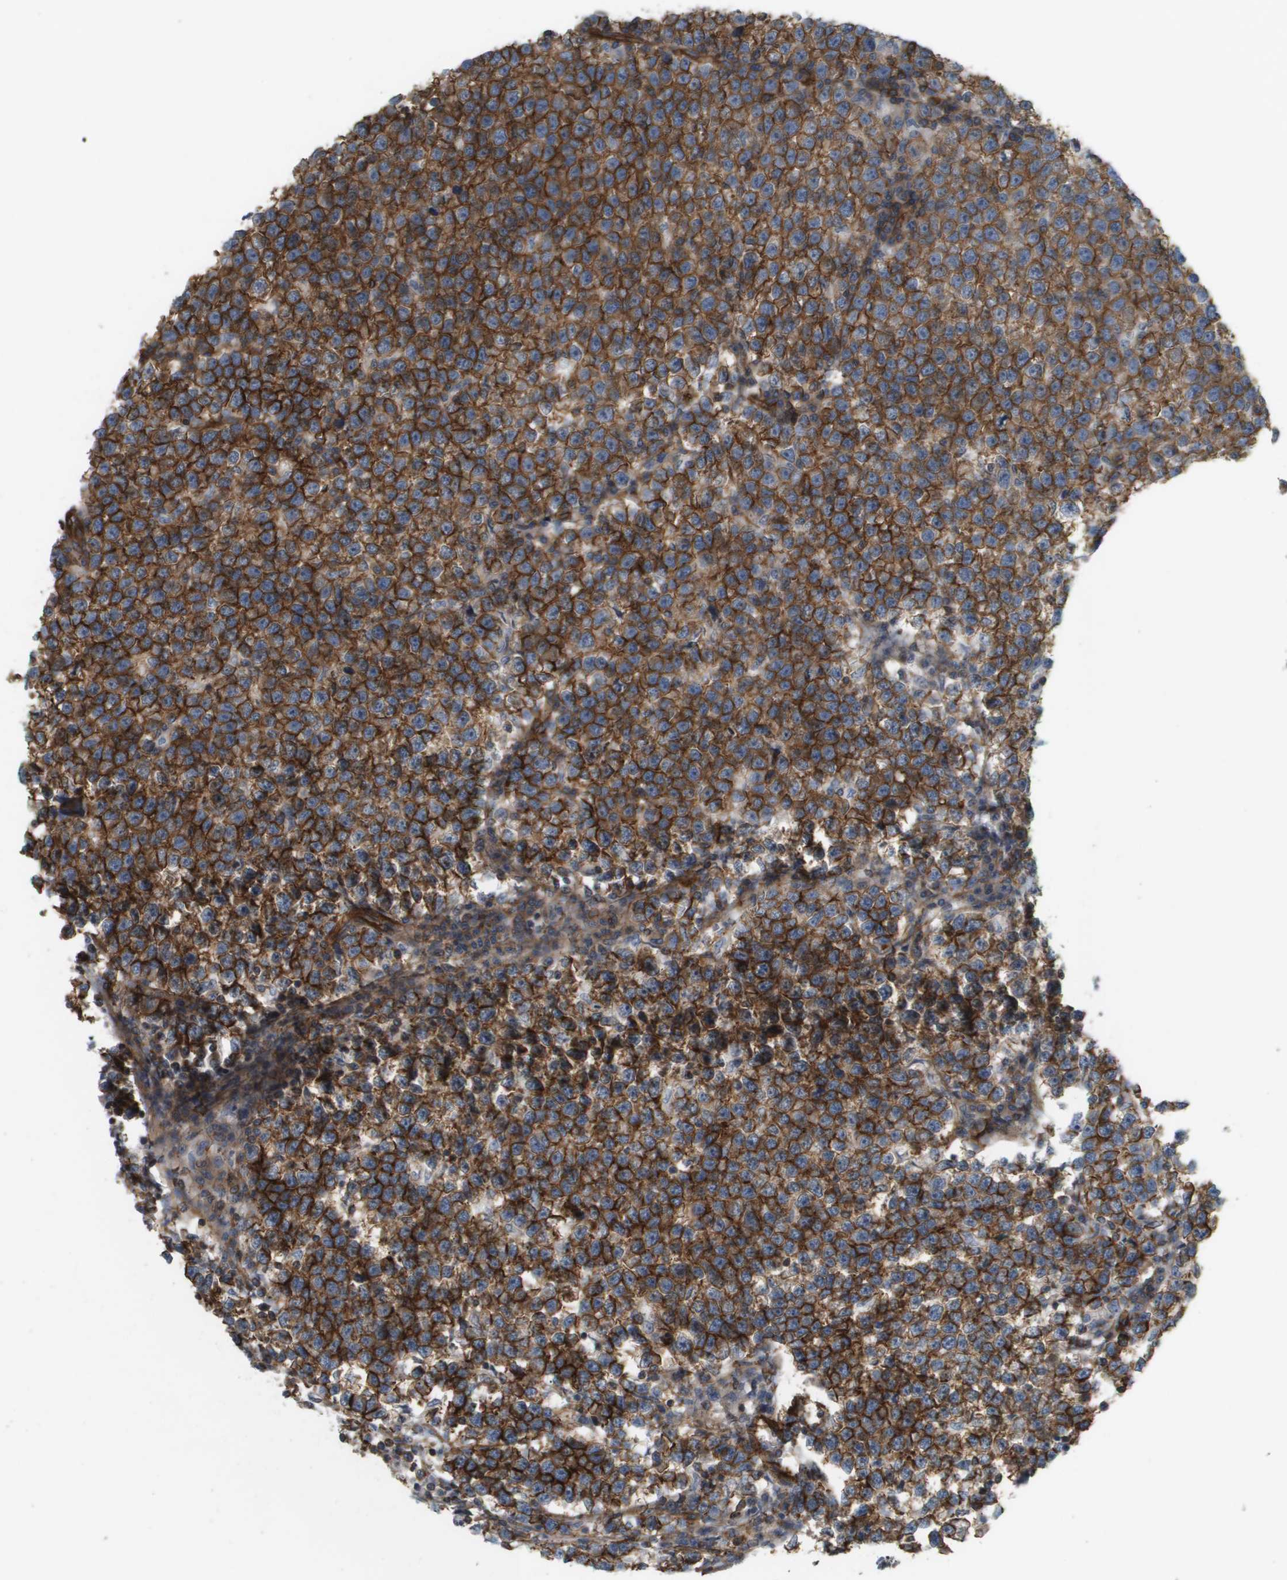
{"staining": {"intensity": "strong", "quantity": ">75%", "location": "cytoplasmic/membranous"}, "tissue": "testis cancer", "cell_type": "Tumor cells", "image_type": "cancer", "snomed": [{"axis": "morphology", "description": "Normal tissue, NOS"}, {"axis": "morphology", "description": "Seminoma, NOS"}, {"axis": "topography", "description": "Testis"}], "caption": "Human seminoma (testis) stained with a protein marker shows strong staining in tumor cells.", "gene": "SGMS2", "patient": {"sex": "male", "age": 43}}